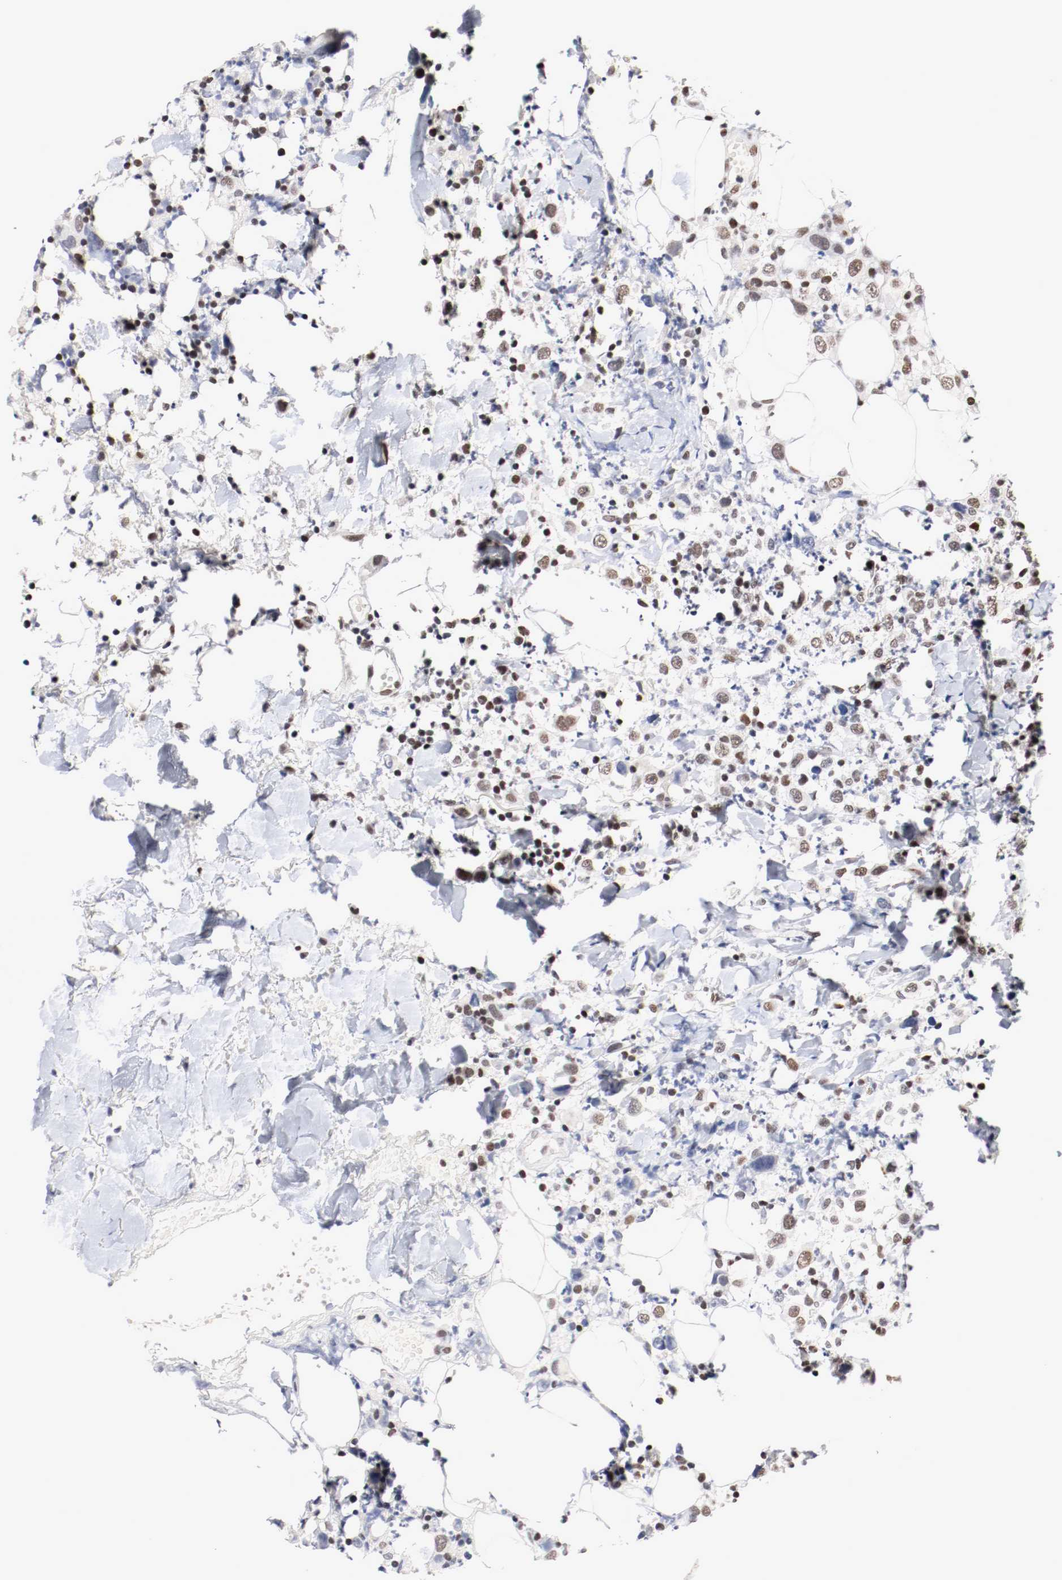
{"staining": {"intensity": "moderate", "quantity": ">75%", "location": "nuclear"}, "tissue": "thyroid cancer", "cell_type": "Tumor cells", "image_type": "cancer", "snomed": [{"axis": "morphology", "description": "Carcinoma, NOS"}, {"axis": "topography", "description": "Thyroid gland"}], "caption": "A histopathology image of thyroid carcinoma stained for a protein demonstrates moderate nuclear brown staining in tumor cells.", "gene": "MEF2D", "patient": {"sex": "female", "age": 77}}